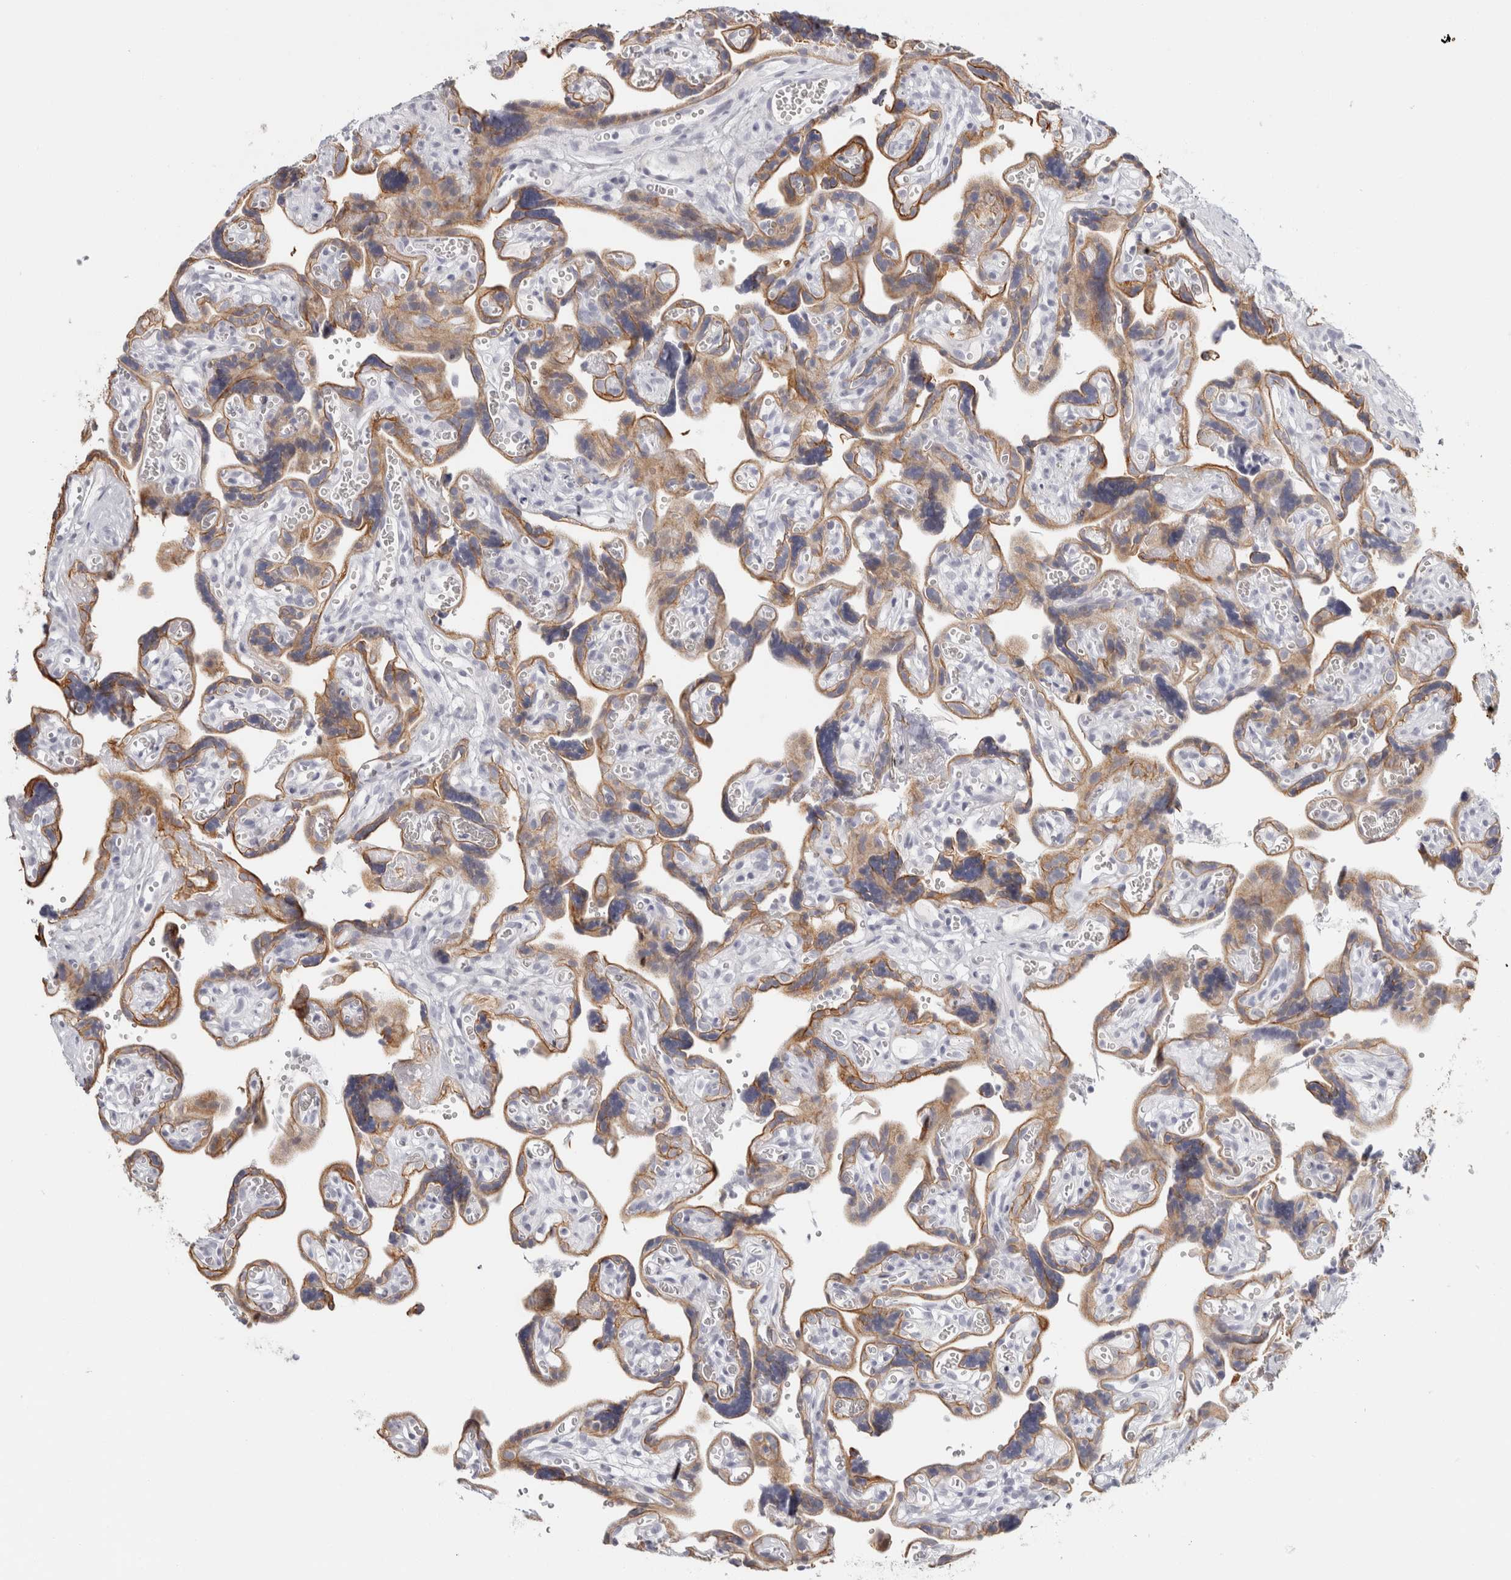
{"staining": {"intensity": "moderate", "quantity": ">75%", "location": "cytoplasmic/membranous"}, "tissue": "placenta", "cell_type": "Trophoblastic cells", "image_type": "normal", "snomed": [{"axis": "morphology", "description": "Normal tissue, NOS"}, {"axis": "topography", "description": "Placenta"}], "caption": "Immunohistochemical staining of benign placenta exhibits medium levels of moderate cytoplasmic/membranous staining in about >75% of trophoblastic cells.", "gene": "RPH3AL", "patient": {"sex": "female", "age": 30}}